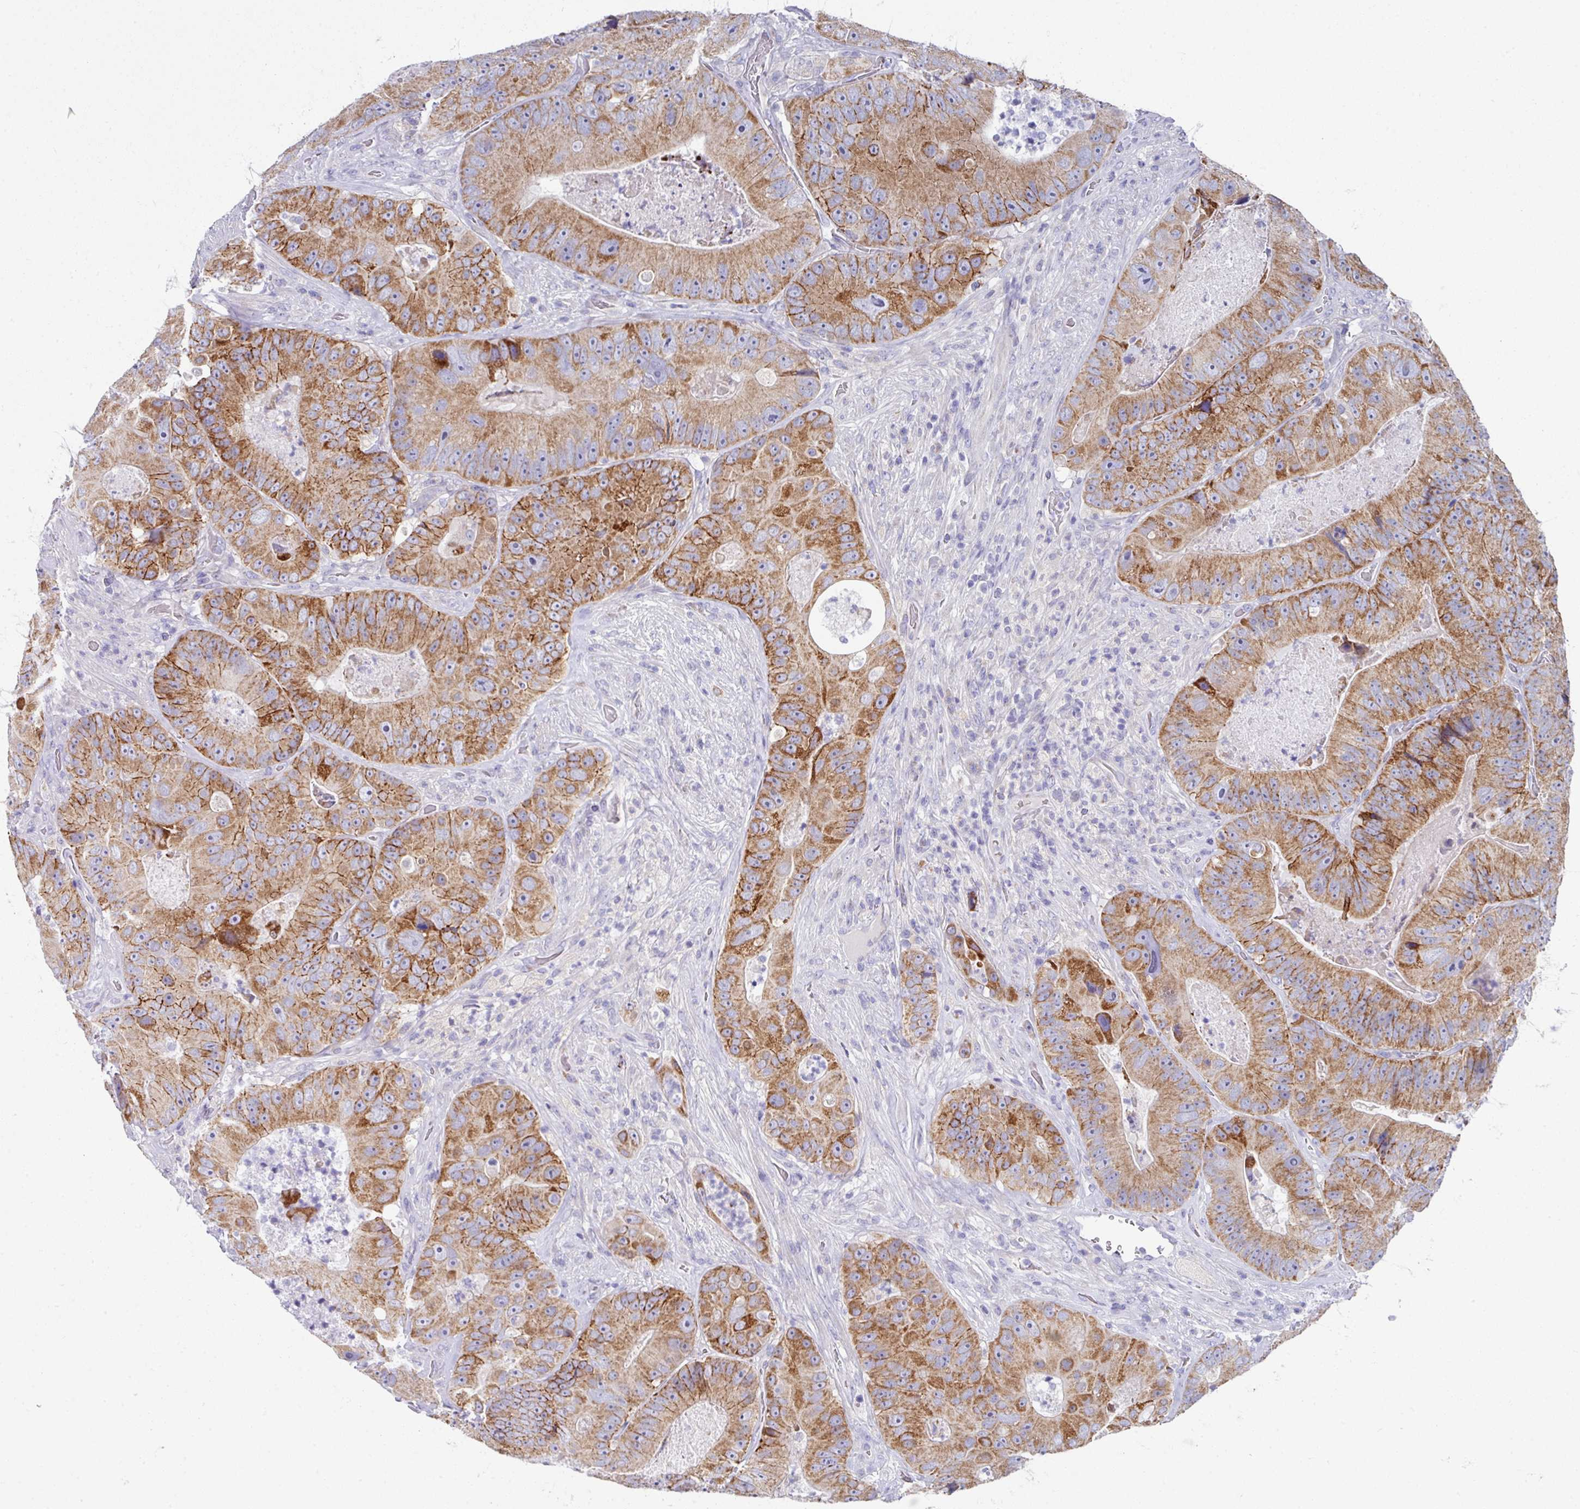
{"staining": {"intensity": "moderate", "quantity": ">75%", "location": "cytoplasmic/membranous"}, "tissue": "colorectal cancer", "cell_type": "Tumor cells", "image_type": "cancer", "snomed": [{"axis": "morphology", "description": "Adenocarcinoma, NOS"}, {"axis": "topography", "description": "Colon"}], "caption": "A histopathology image showing moderate cytoplasmic/membranous expression in approximately >75% of tumor cells in colorectal cancer, as visualized by brown immunohistochemical staining.", "gene": "CLDN1", "patient": {"sex": "female", "age": 86}}